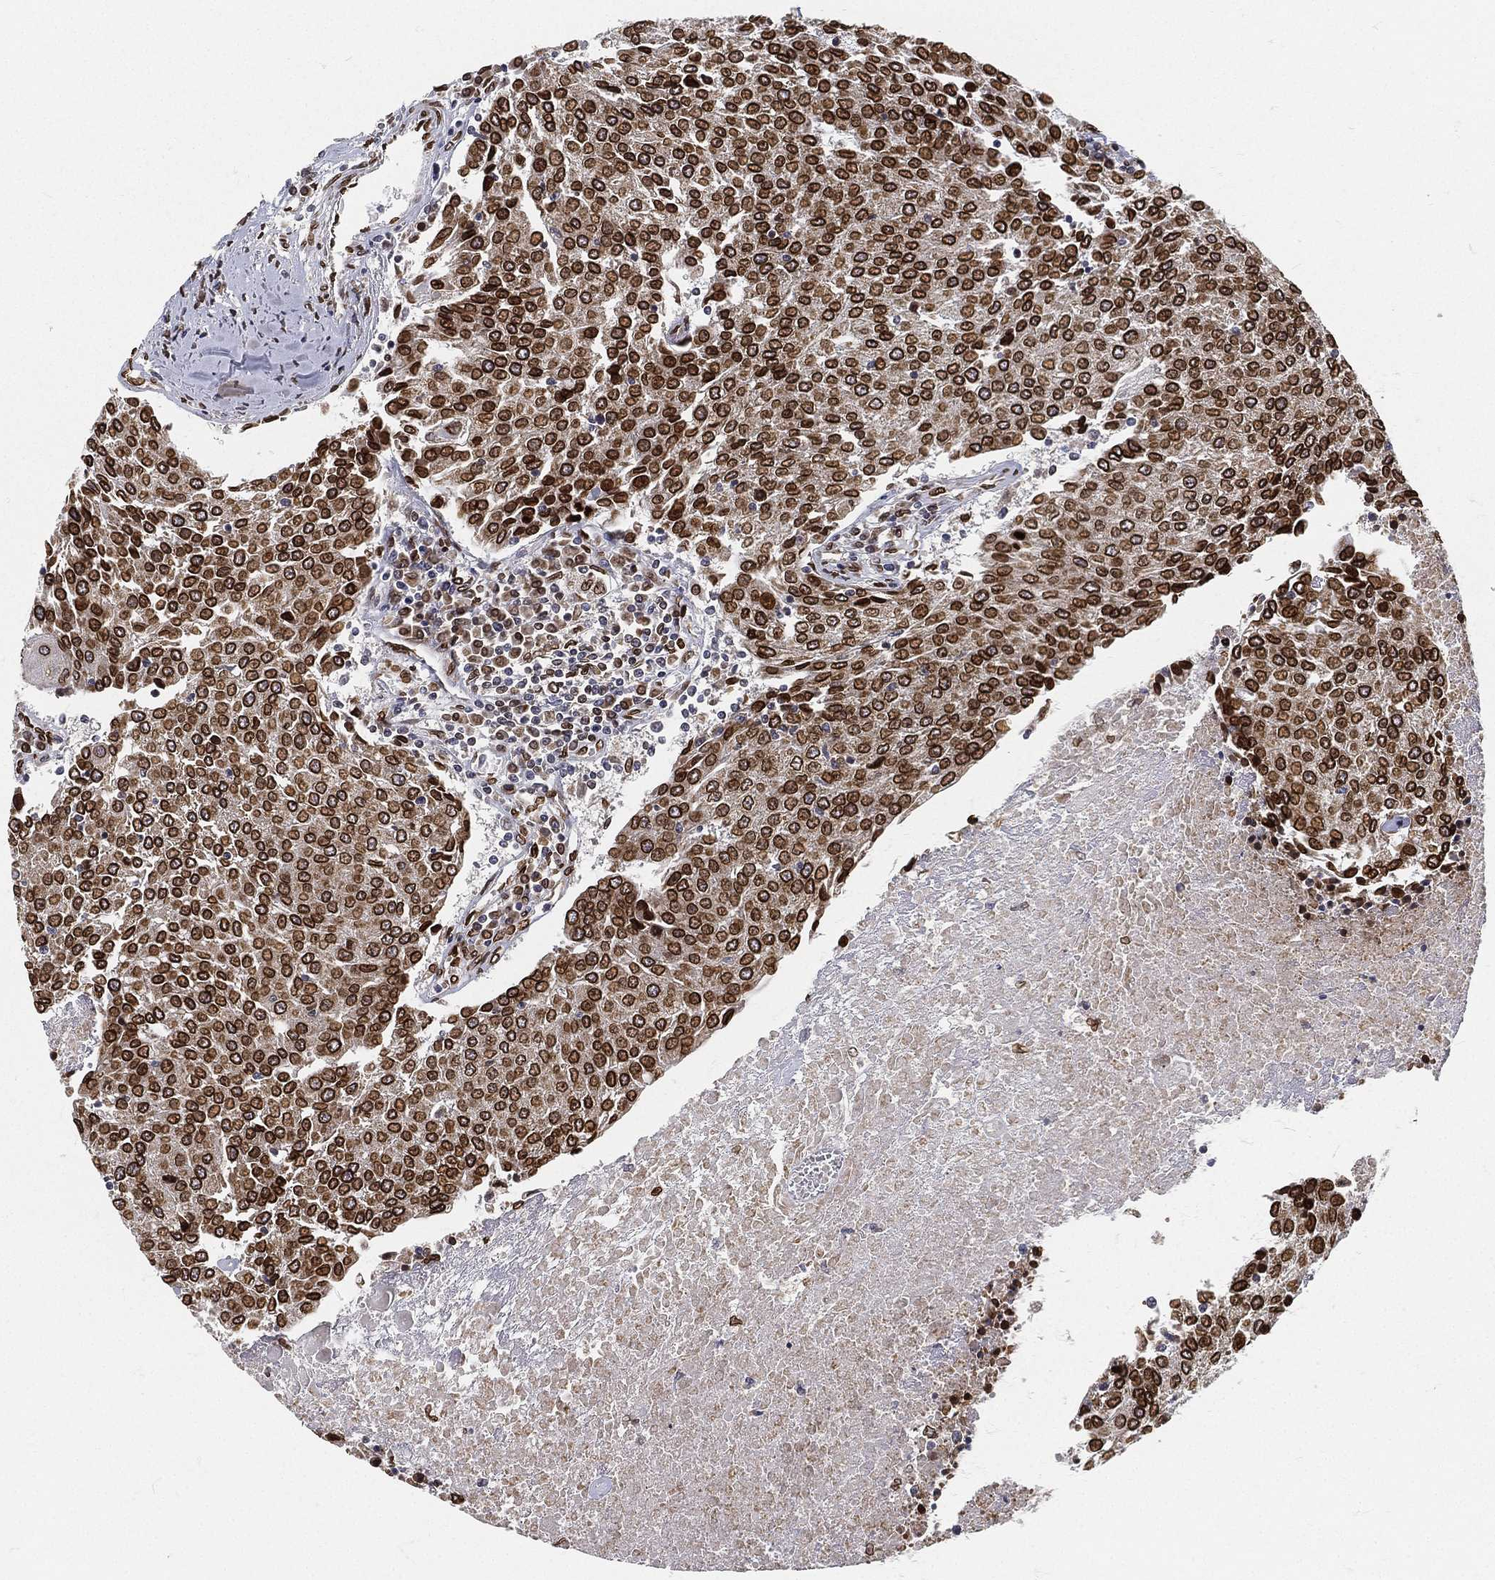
{"staining": {"intensity": "strong", "quantity": ">75%", "location": "cytoplasmic/membranous,nuclear"}, "tissue": "urothelial cancer", "cell_type": "Tumor cells", "image_type": "cancer", "snomed": [{"axis": "morphology", "description": "Urothelial carcinoma, High grade"}, {"axis": "topography", "description": "Urinary bladder"}], "caption": "Immunohistochemical staining of human urothelial carcinoma (high-grade) displays high levels of strong cytoplasmic/membranous and nuclear protein staining in about >75% of tumor cells. The staining is performed using DAB (3,3'-diaminobenzidine) brown chromogen to label protein expression. The nuclei are counter-stained blue using hematoxylin.", "gene": "PALB2", "patient": {"sex": "female", "age": 85}}